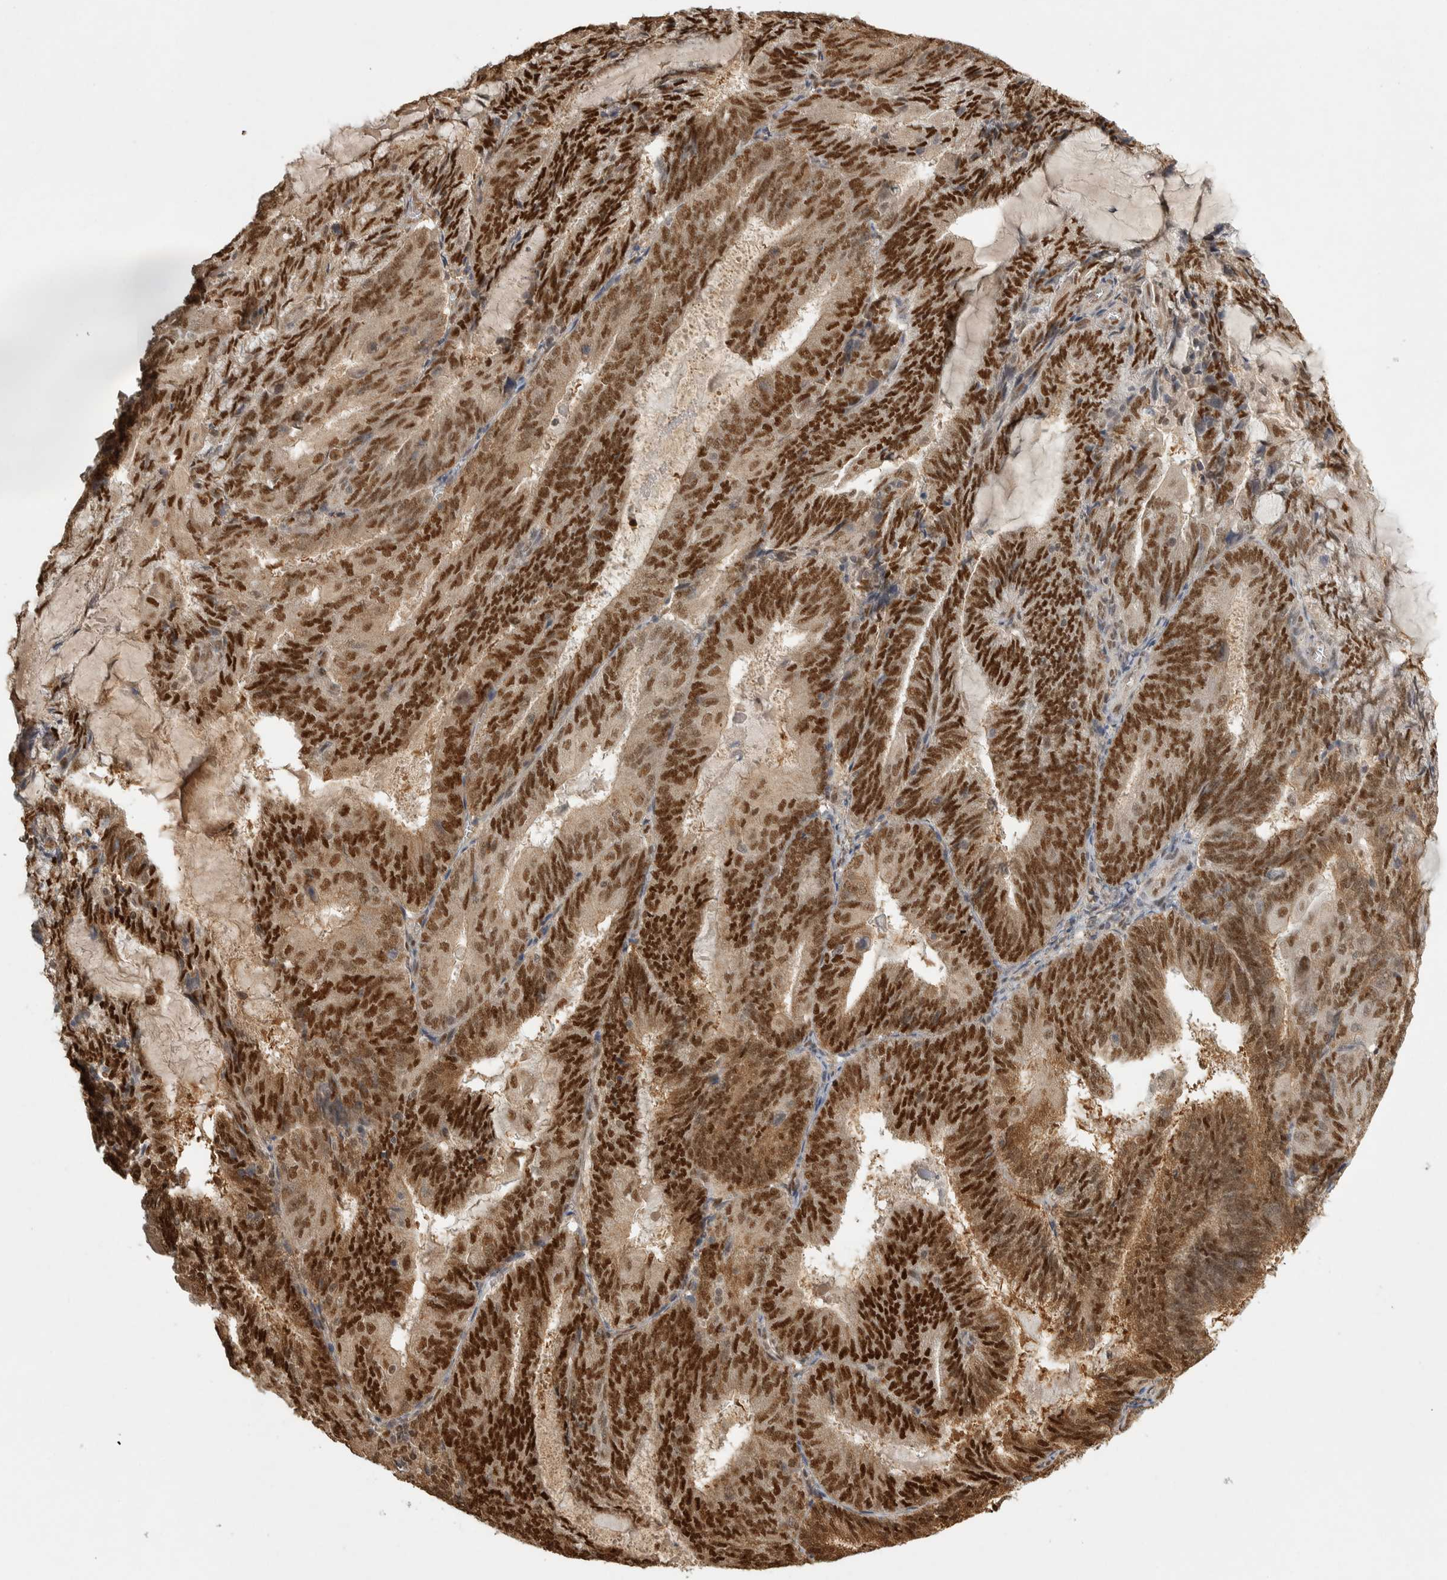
{"staining": {"intensity": "strong", "quantity": ">75%", "location": "cytoplasmic/membranous,nuclear"}, "tissue": "endometrial cancer", "cell_type": "Tumor cells", "image_type": "cancer", "snomed": [{"axis": "morphology", "description": "Adenocarcinoma, NOS"}, {"axis": "topography", "description": "Endometrium"}], "caption": "A histopathology image of human endometrial cancer (adenocarcinoma) stained for a protein displays strong cytoplasmic/membranous and nuclear brown staining in tumor cells.", "gene": "DFFA", "patient": {"sex": "female", "age": 81}}